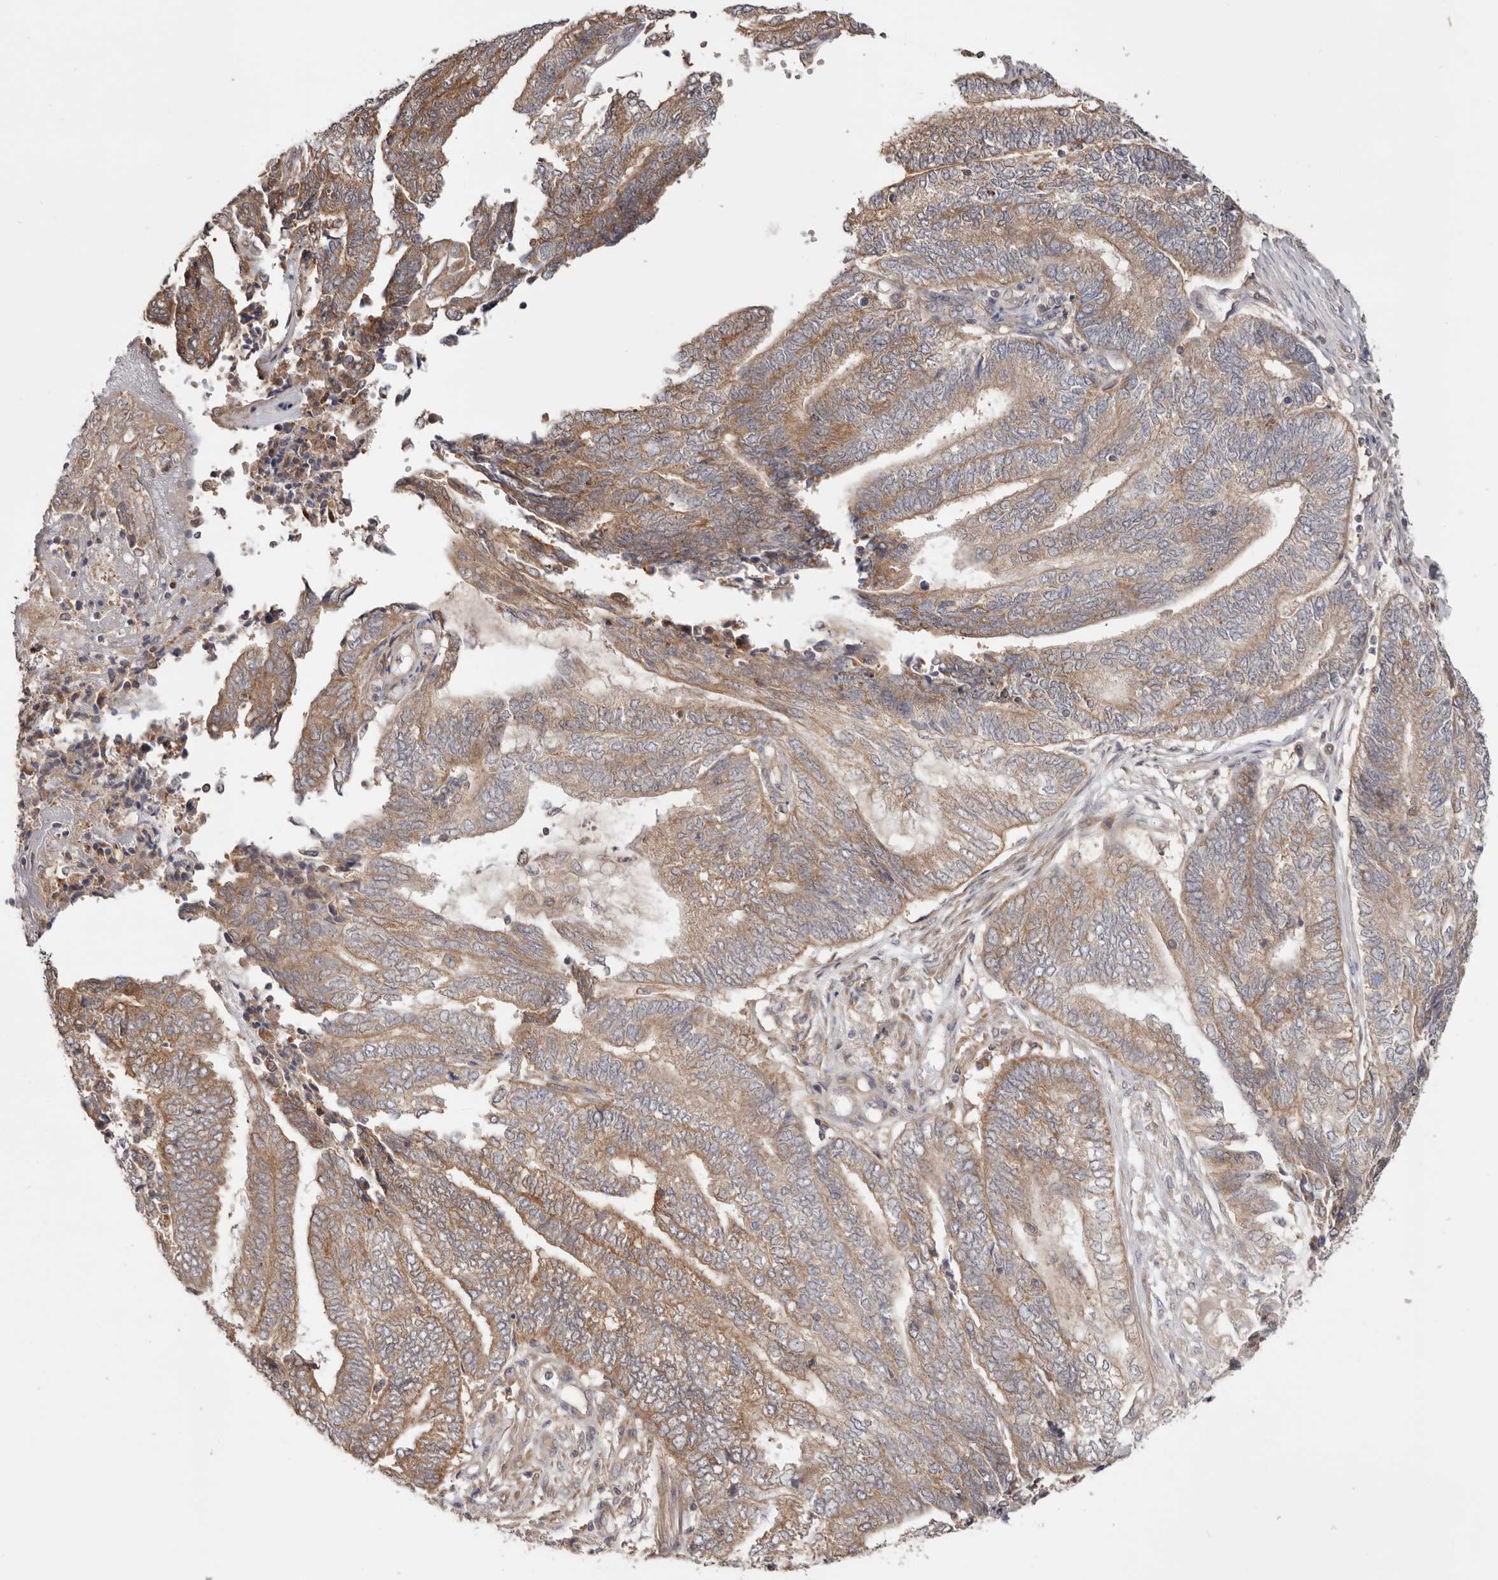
{"staining": {"intensity": "moderate", "quantity": ">75%", "location": "cytoplasmic/membranous"}, "tissue": "endometrial cancer", "cell_type": "Tumor cells", "image_type": "cancer", "snomed": [{"axis": "morphology", "description": "Adenocarcinoma, NOS"}, {"axis": "topography", "description": "Uterus"}, {"axis": "topography", "description": "Endometrium"}], "caption": "Protein staining reveals moderate cytoplasmic/membranous staining in approximately >75% of tumor cells in endometrial cancer (adenocarcinoma).", "gene": "LRP6", "patient": {"sex": "female", "age": 70}}